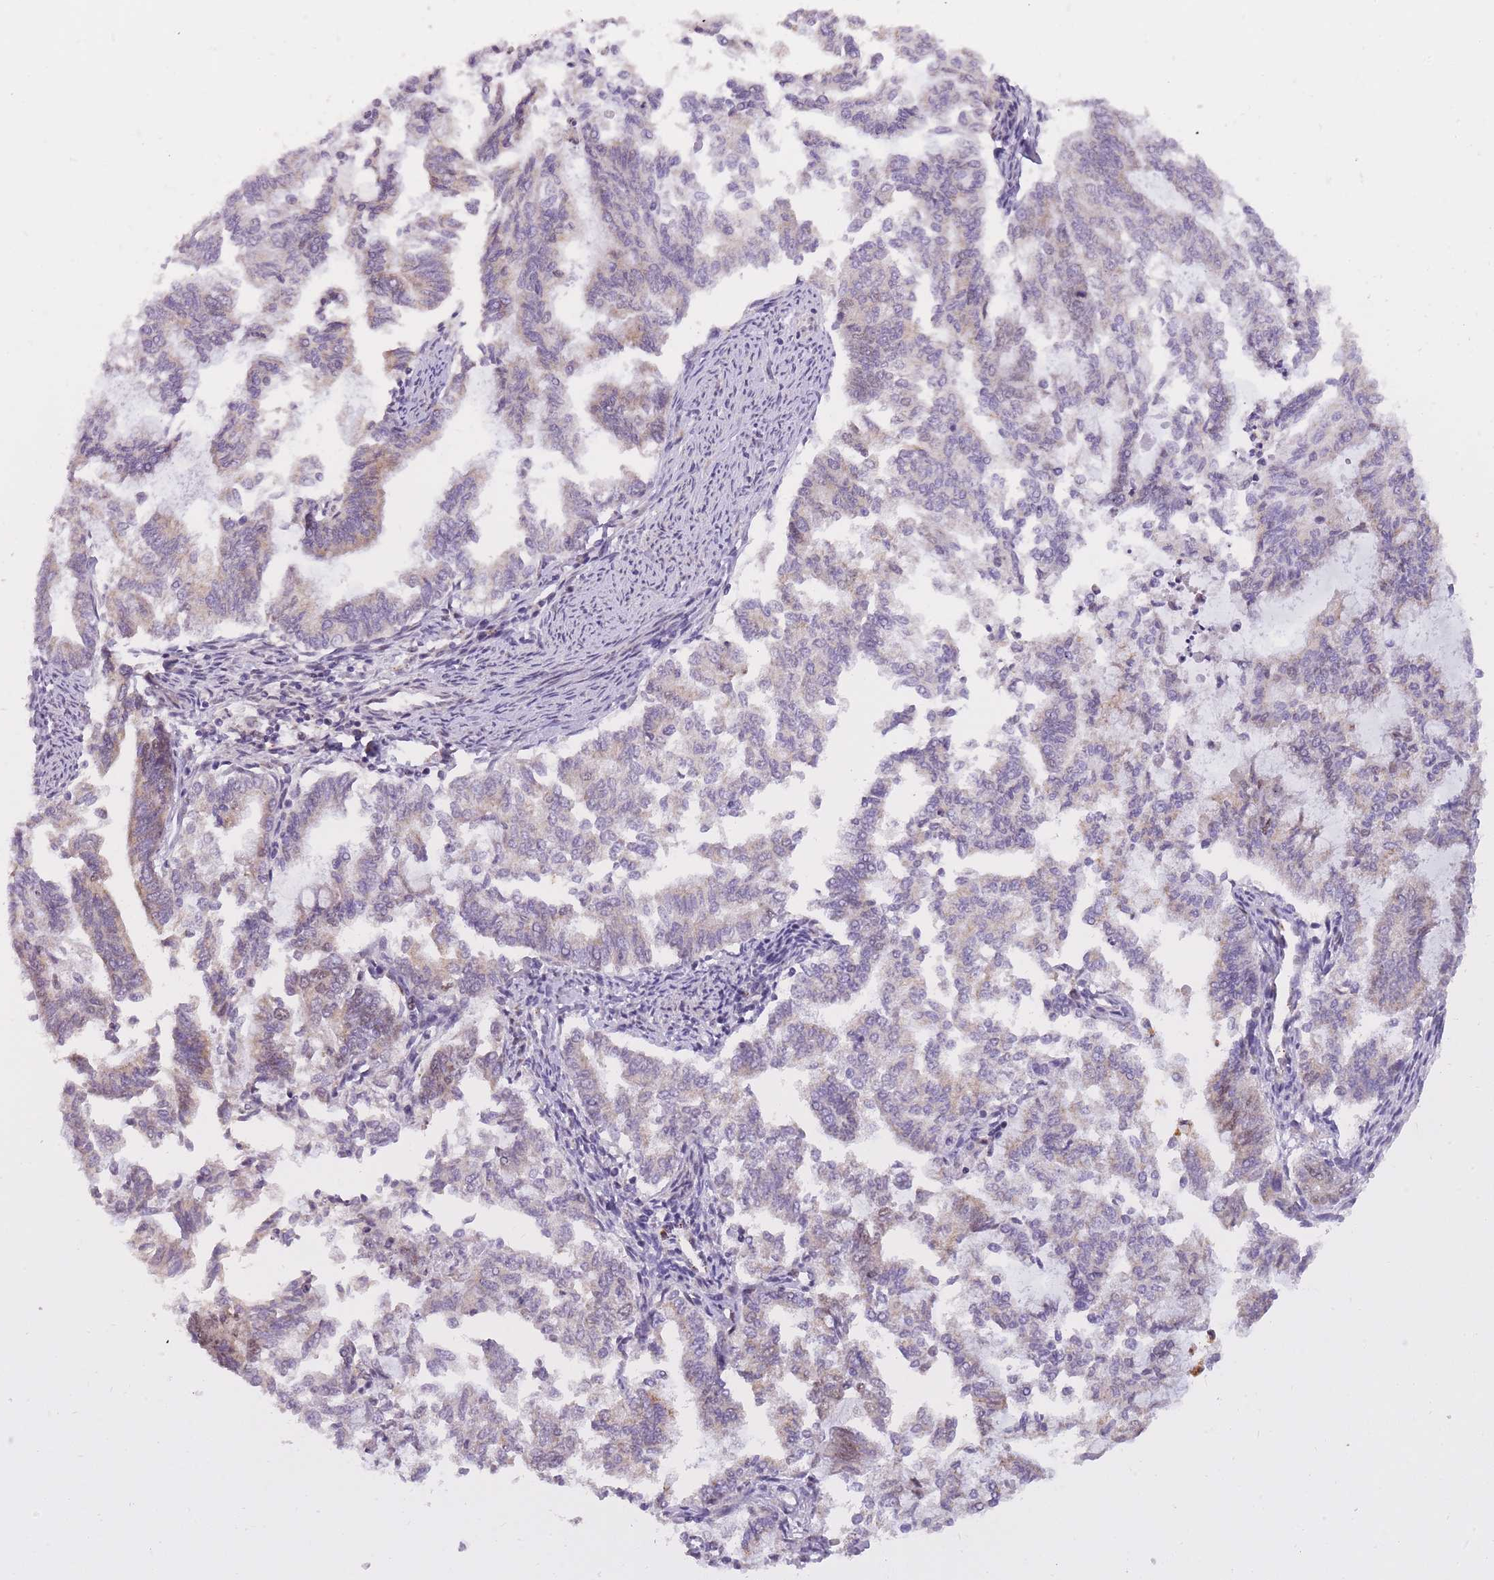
{"staining": {"intensity": "moderate", "quantity": "25%-75%", "location": "cytoplasmic/membranous,nuclear"}, "tissue": "endometrial cancer", "cell_type": "Tumor cells", "image_type": "cancer", "snomed": [{"axis": "morphology", "description": "Adenocarcinoma, NOS"}, {"axis": "topography", "description": "Endometrium"}], "caption": "Approximately 25%-75% of tumor cells in endometrial adenocarcinoma demonstrate moderate cytoplasmic/membranous and nuclear protein expression as visualized by brown immunohistochemical staining.", "gene": "TIGD1", "patient": {"sex": "female", "age": 79}}